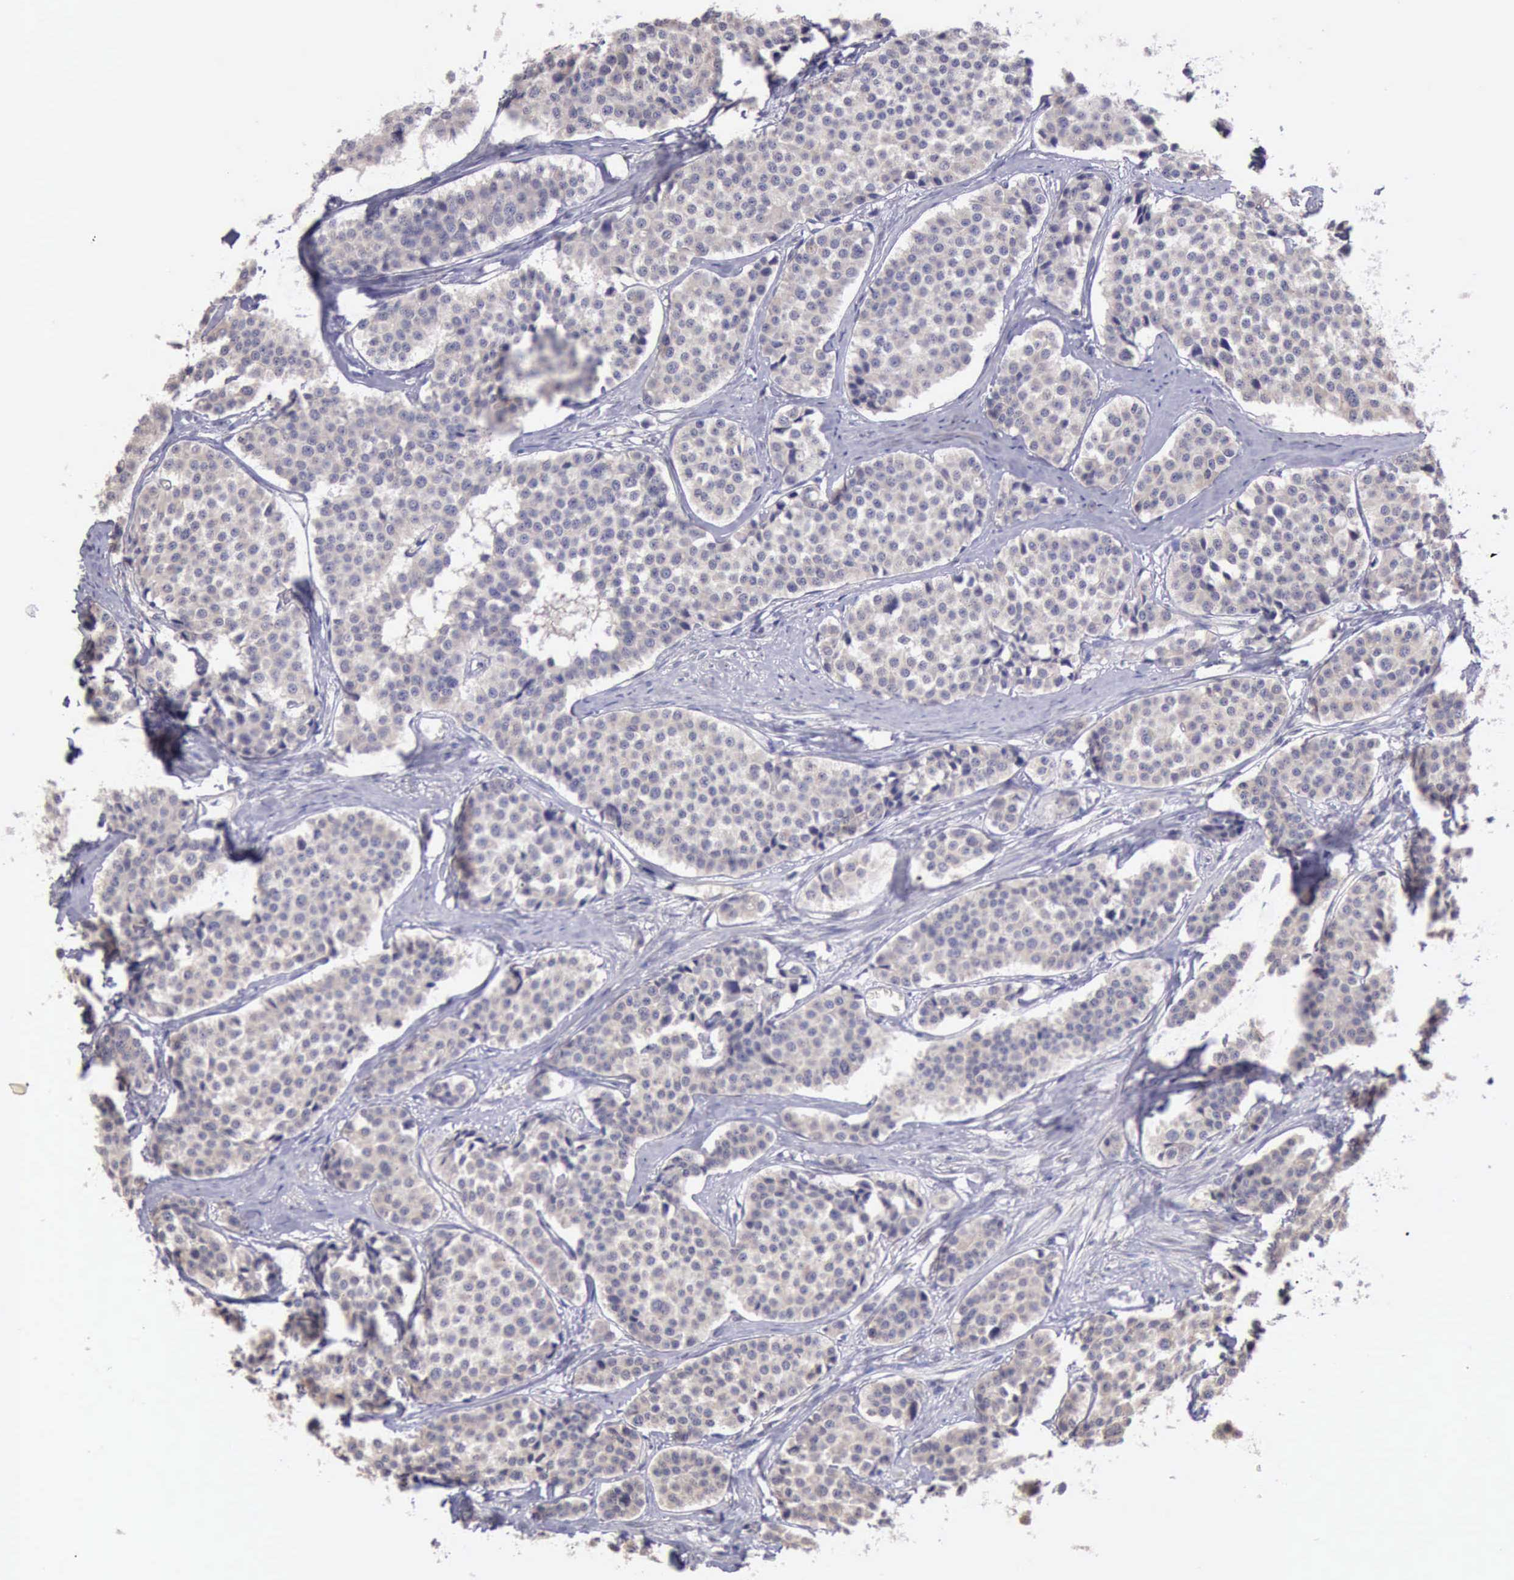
{"staining": {"intensity": "weak", "quantity": ">75%", "location": "cytoplasmic/membranous"}, "tissue": "carcinoid", "cell_type": "Tumor cells", "image_type": "cancer", "snomed": [{"axis": "morphology", "description": "Carcinoid, malignant, NOS"}, {"axis": "topography", "description": "Small intestine"}], "caption": "Human carcinoid stained with a brown dye reveals weak cytoplasmic/membranous positive positivity in approximately >75% of tumor cells.", "gene": "KCND1", "patient": {"sex": "male", "age": 60}}